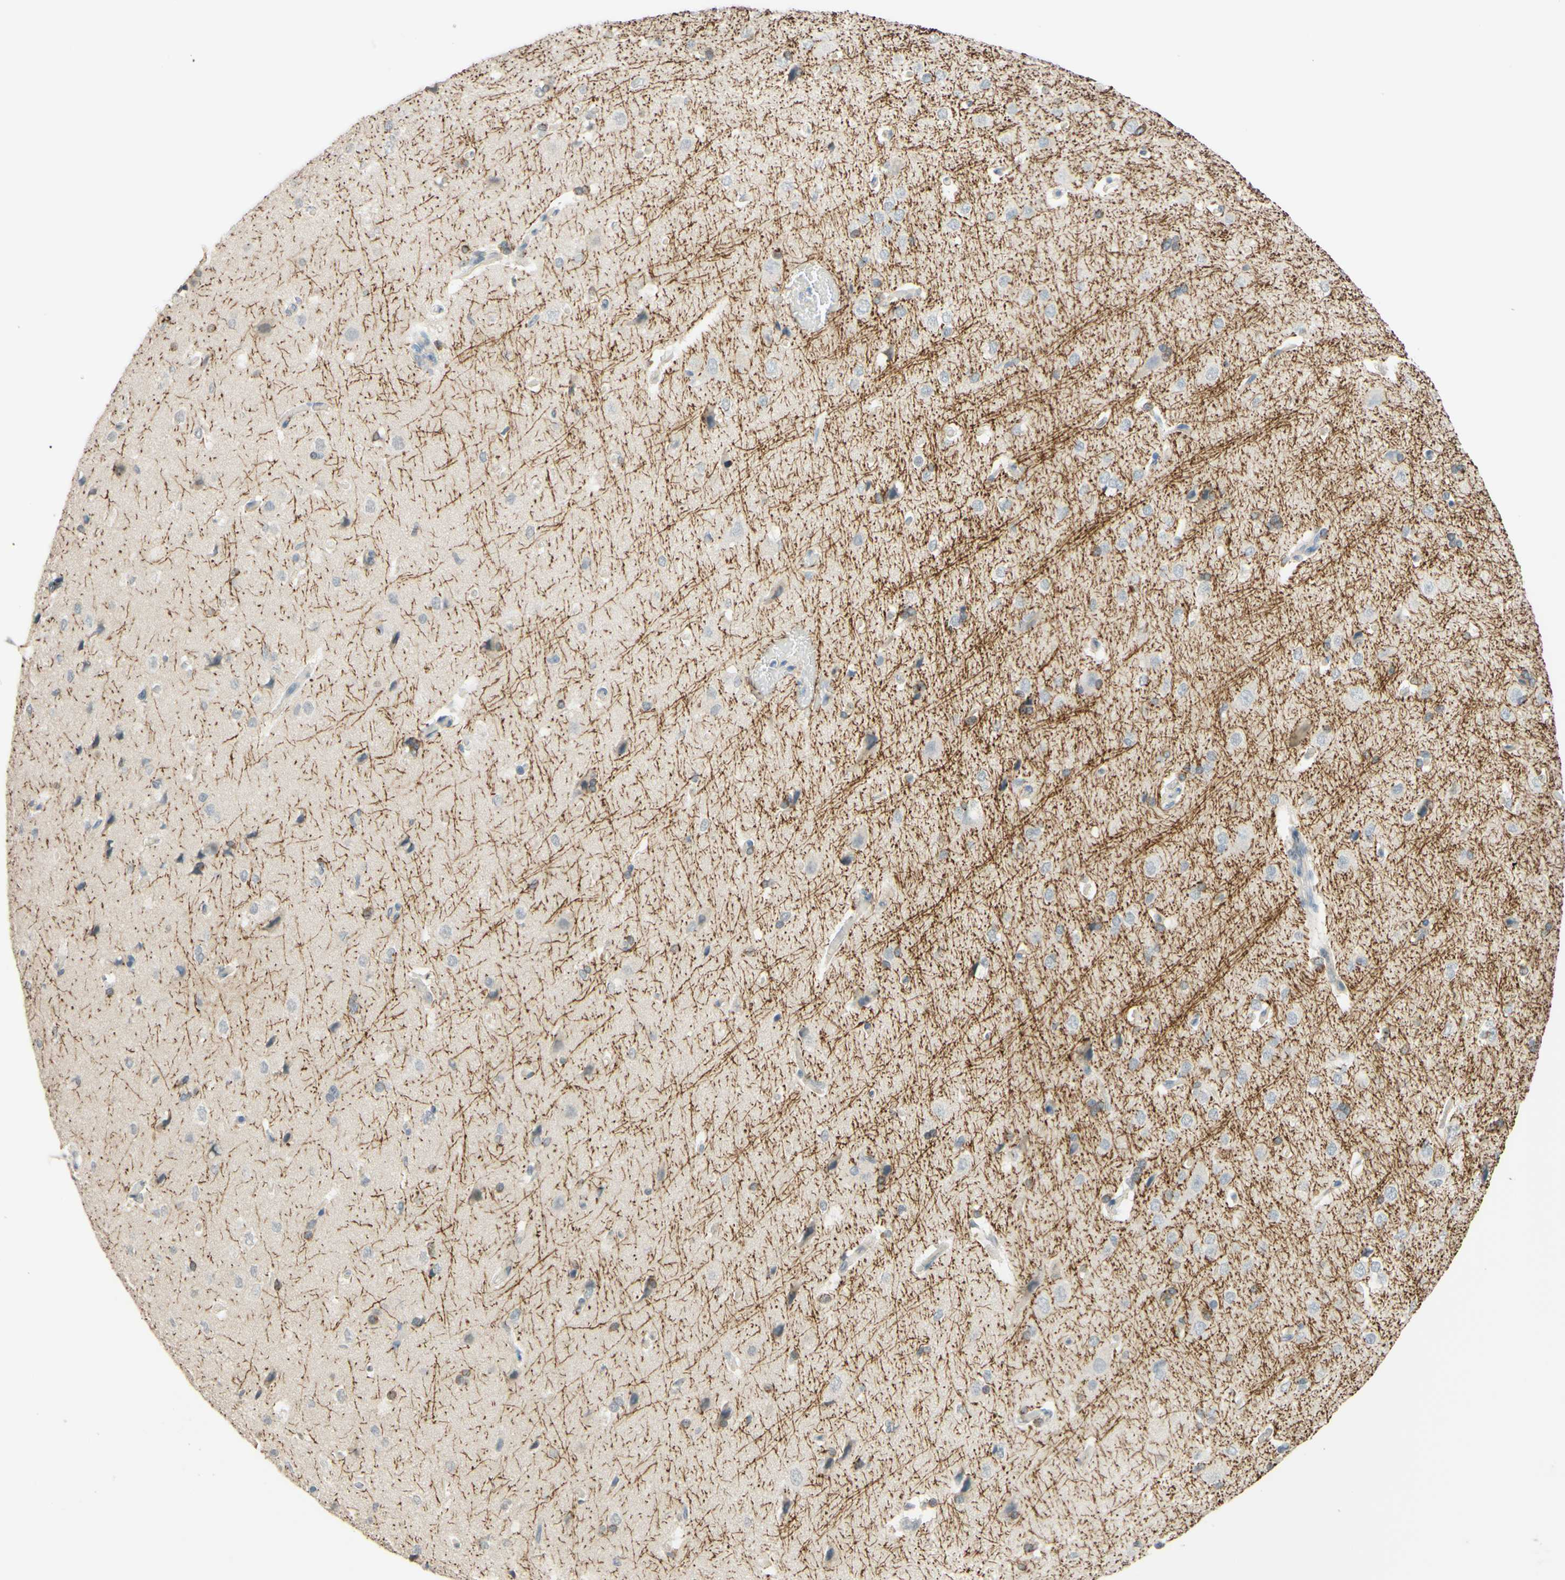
{"staining": {"intensity": "negative", "quantity": "none", "location": "none"}, "tissue": "cerebral cortex", "cell_type": "Endothelial cells", "image_type": "normal", "snomed": [{"axis": "morphology", "description": "Normal tissue, NOS"}, {"axis": "topography", "description": "Cerebral cortex"}], "caption": "IHC histopathology image of unremarkable cerebral cortex: cerebral cortex stained with DAB (3,3'-diaminobenzidine) displays no significant protein positivity in endothelial cells. (DAB immunohistochemistry with hematoxylin counter stain).", "gene": "MAG", "patient": {"sex": "male", "age": 62}}